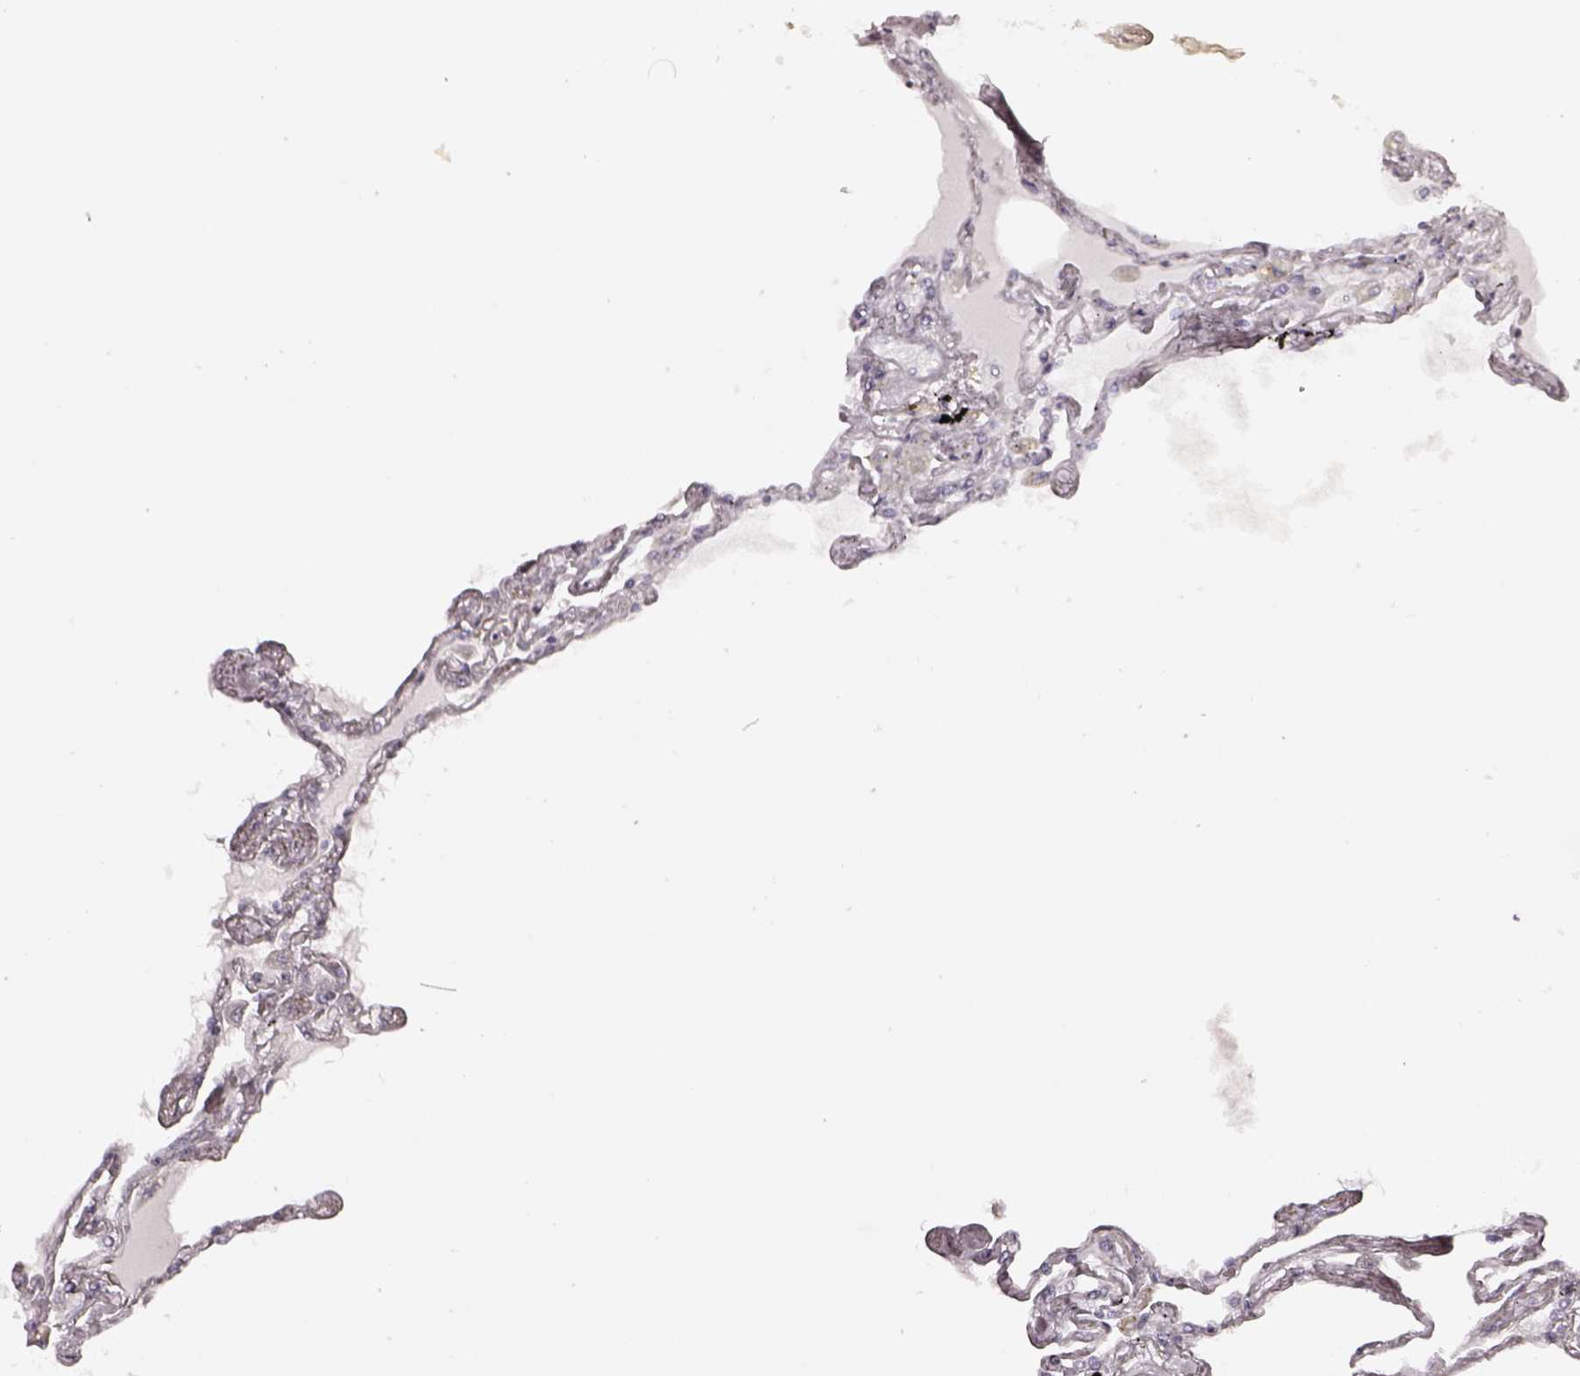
{"staining": {"intensity": "negative", "quantity": "none", "location": "none"}, "tissue": "lung", "cell_type": "Alveolar cells", "image_type": "normal", "snomed": [{"axis": "morphology", "description": "Normal tissue, NOS"}, {"axis": "morphology", "description": "Adenocarcinoma, NOS"}, {"axis": "topography", "description": "Cartilage tissue"}, {"axis": "topography", "description": "Lung"}], "caption": "The image demonstrates no significant expression in alveolar cells of lung.", "gene": "DPEP1", "patient": {"sex": "female", "age": 67}}